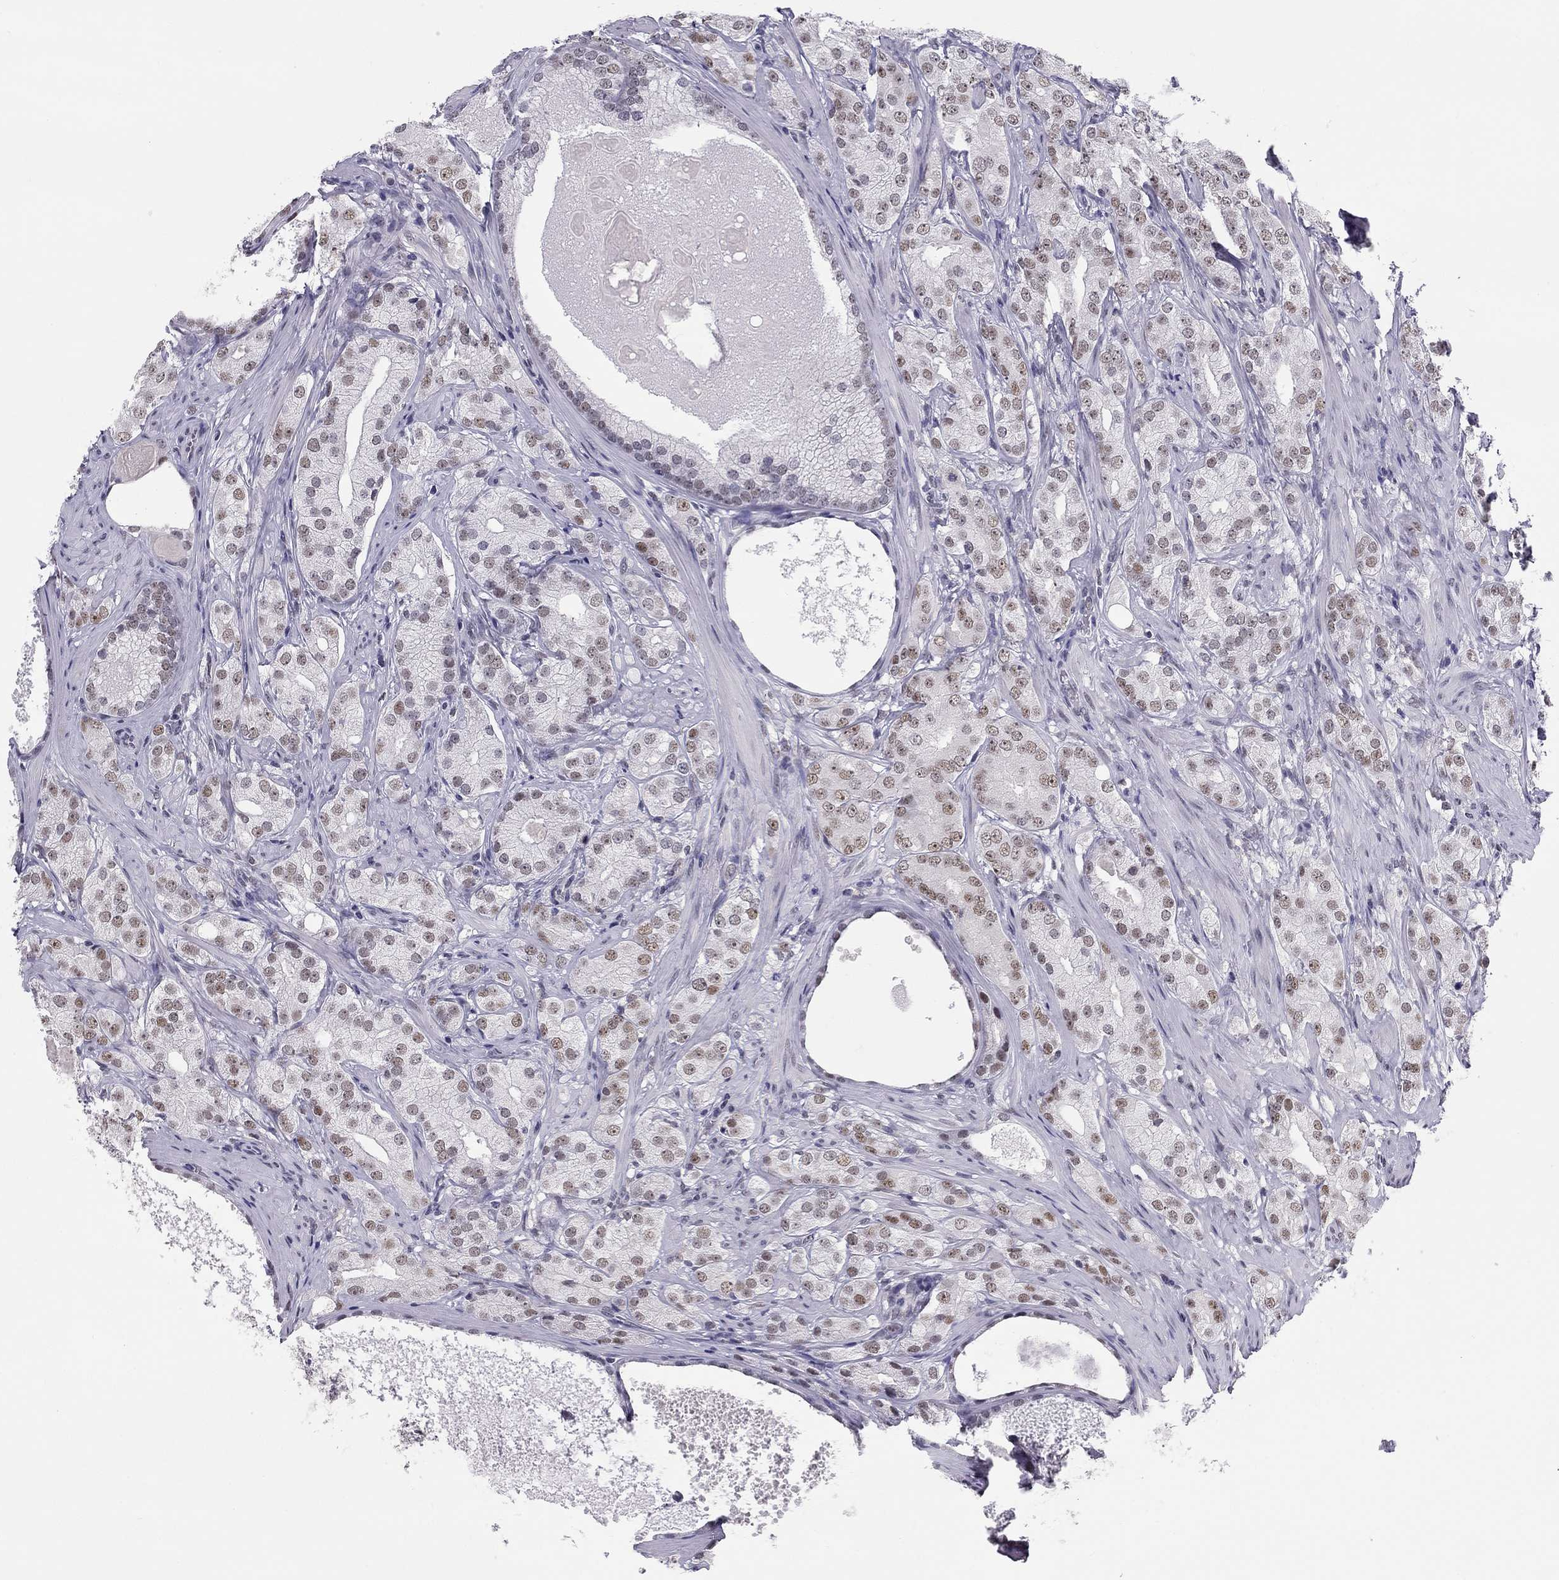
{"staining": {"intensity": "moderate", "quantity": "25%-75%", "location": "nuclear"}, "tissue": "prostate cancer", "cell_type": "Tumor cells", "image_type": "cancer", "snomed": [{"axis": "morphology", "description": "Adenocarcinoma, High grade"}, {"axis": "topography", "description": "Prostate and seminal vesicle, NOS"}], "caption": "Prostate cancer (high-grade adenocarcinoma) tissue exhibits moderate nuclear expression in approximately 25%-75% of tumor cells The staining is performed using DAB brown chromogen to label protein expression. The nuclei are counter-stained blue using hematoxylin.", "gene": "DOT1L", "patient": {"sex": "male", "age": 62}}